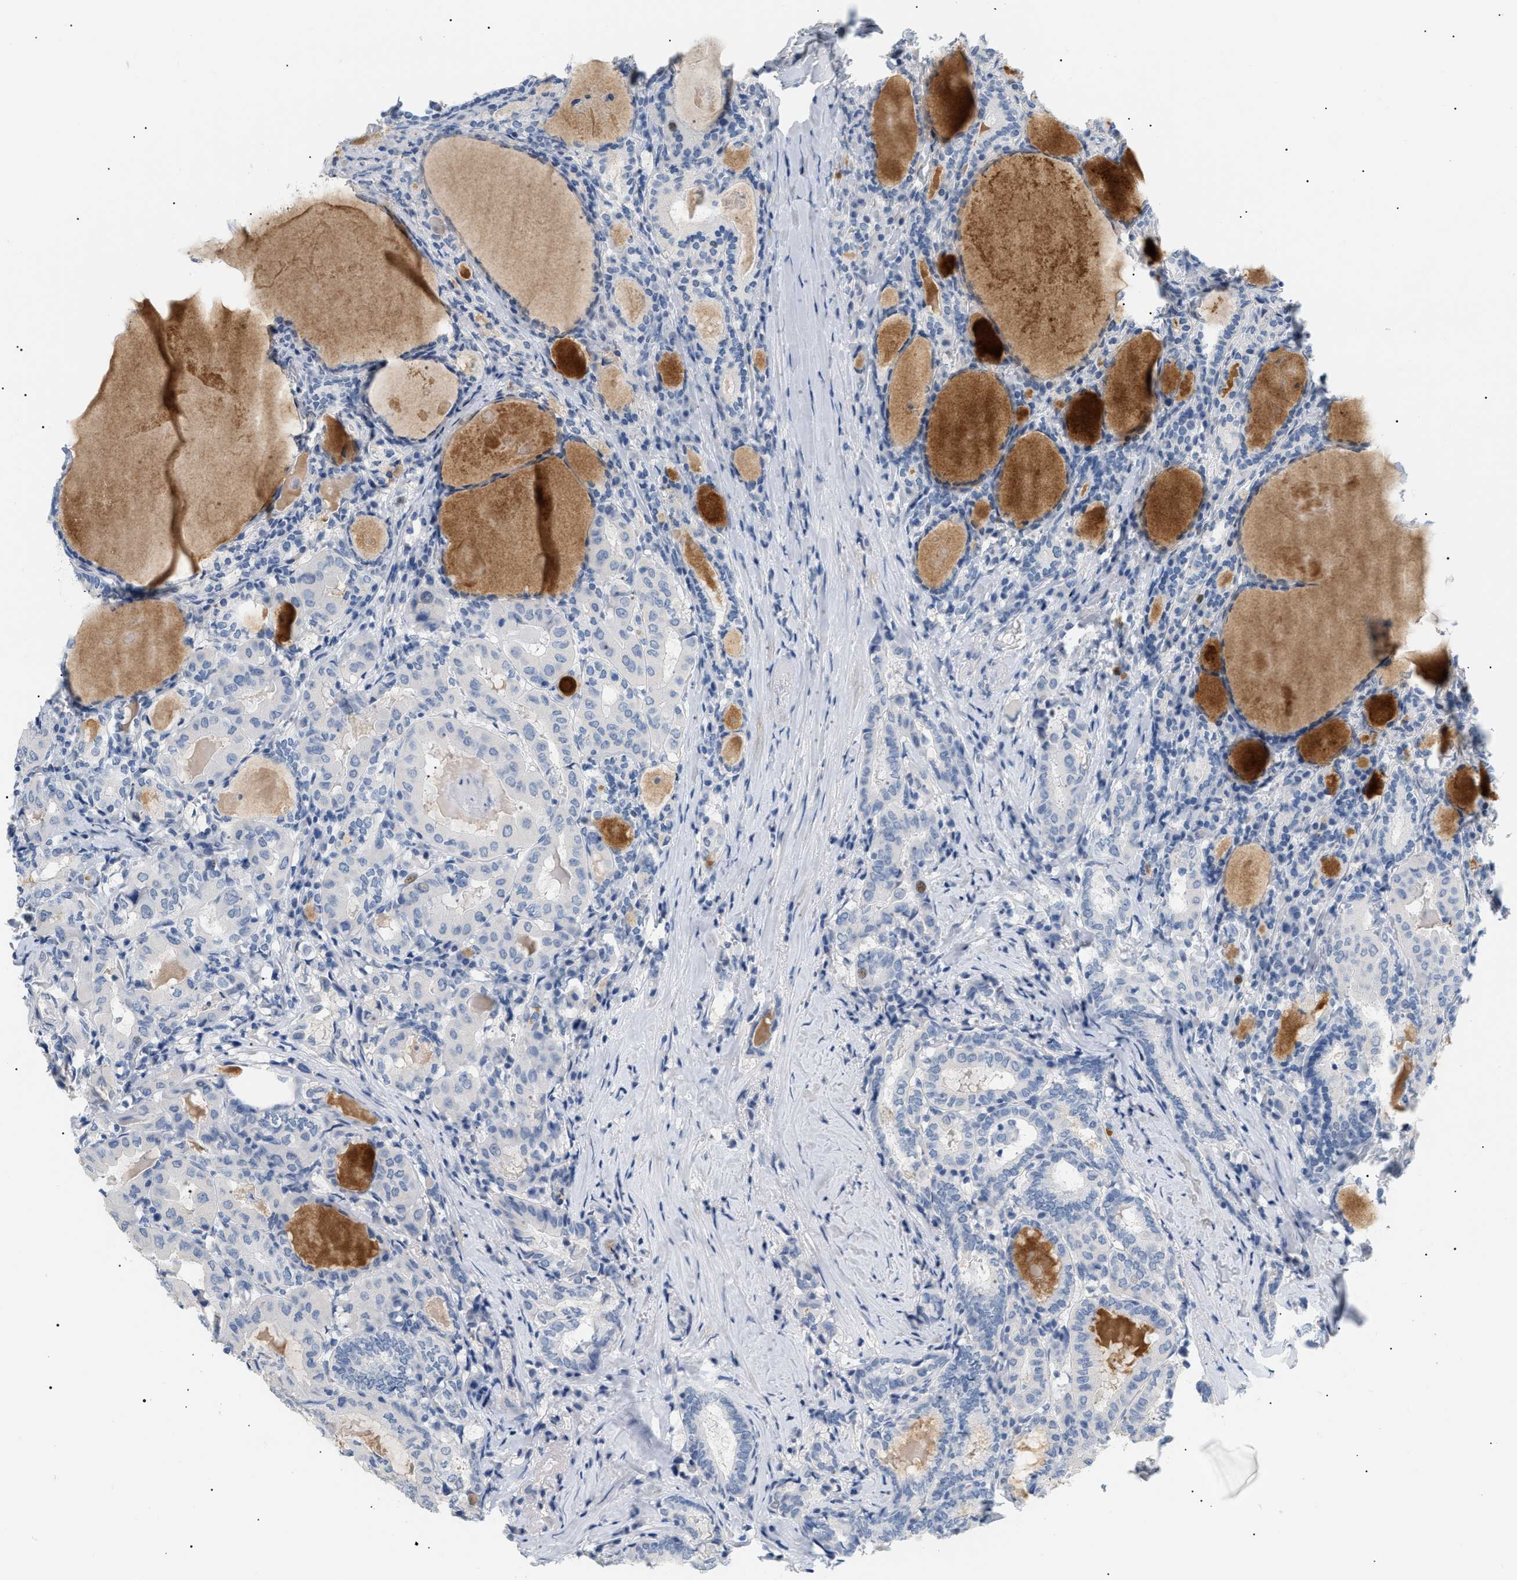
{"staining": {"intensity": "negative", "quantity": "none", "location": "none"}, "tissue": "thyroid cancer", "cell_type": "Tumor cells", "image_type": "cancer", "snomed": [{"axis": "morphology", "description": "Papillary adenocarcinoma, NOS"}, {"axis": "topography", "description": "Thyroid gland"}], "caption": "This is a image of IHC staining of thyroid cancer, which shows no staining in tumor cells.", "gene": "CFH", "patient": {"sex": "female", "age": 42}}